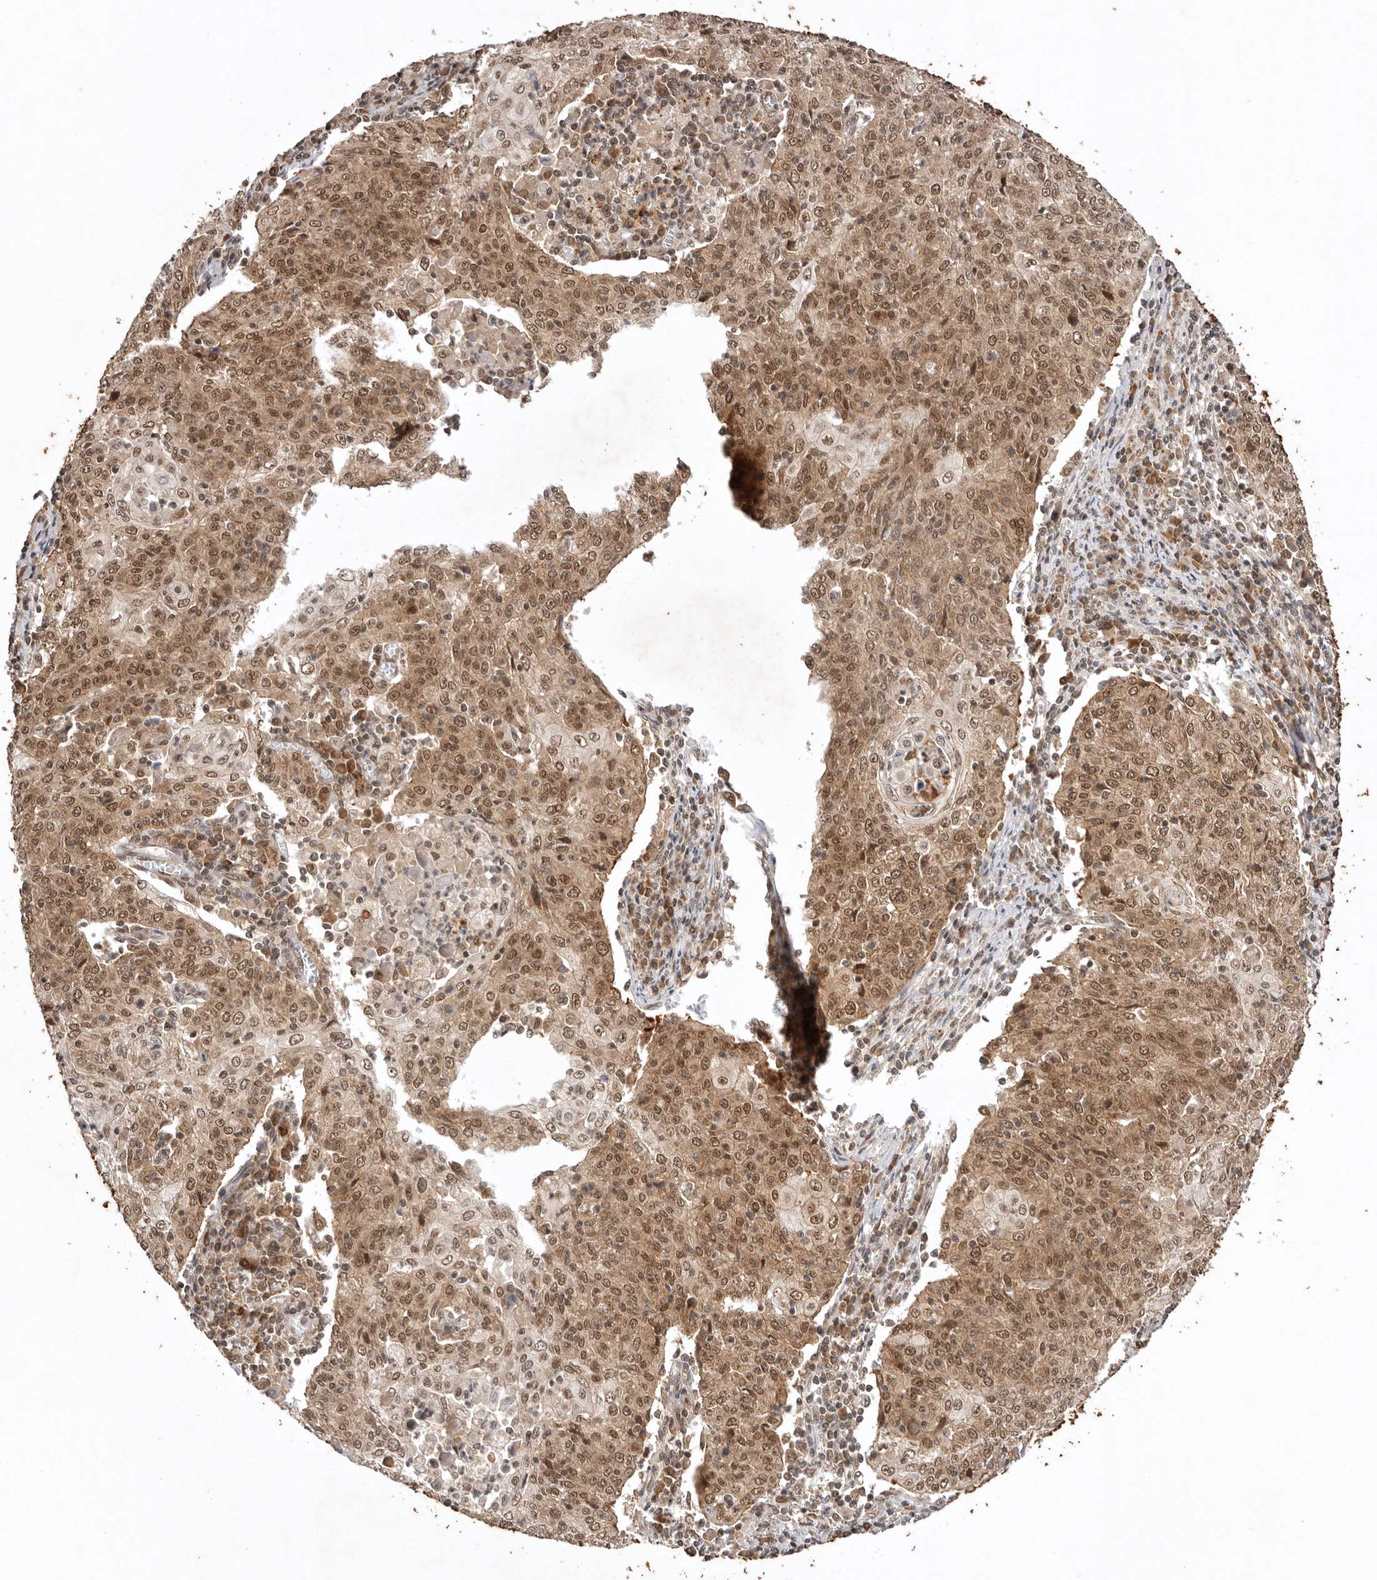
{"staining": {"intensity": "moderate", "quantity": ">75%", "location": "cytoplasmic/membranous,nuclear"}, "tissue": "cervical cancer", "cell_type": "Tumor cells", "image_type": "cancer", "snomed": [{"axis": "morphology", "description": "Squamous cell carcinoma, NOS"}, {"axis": "topography", "description": "Cervix"}], "caption": "A brown stain shows moderate cytoplasmic/membranous and nuclear positivity of a protein in human cervical squamous cell carcinoma tumor cells.", "gene": "TARS2", "patient": {"sex": "female", "age": 48}}